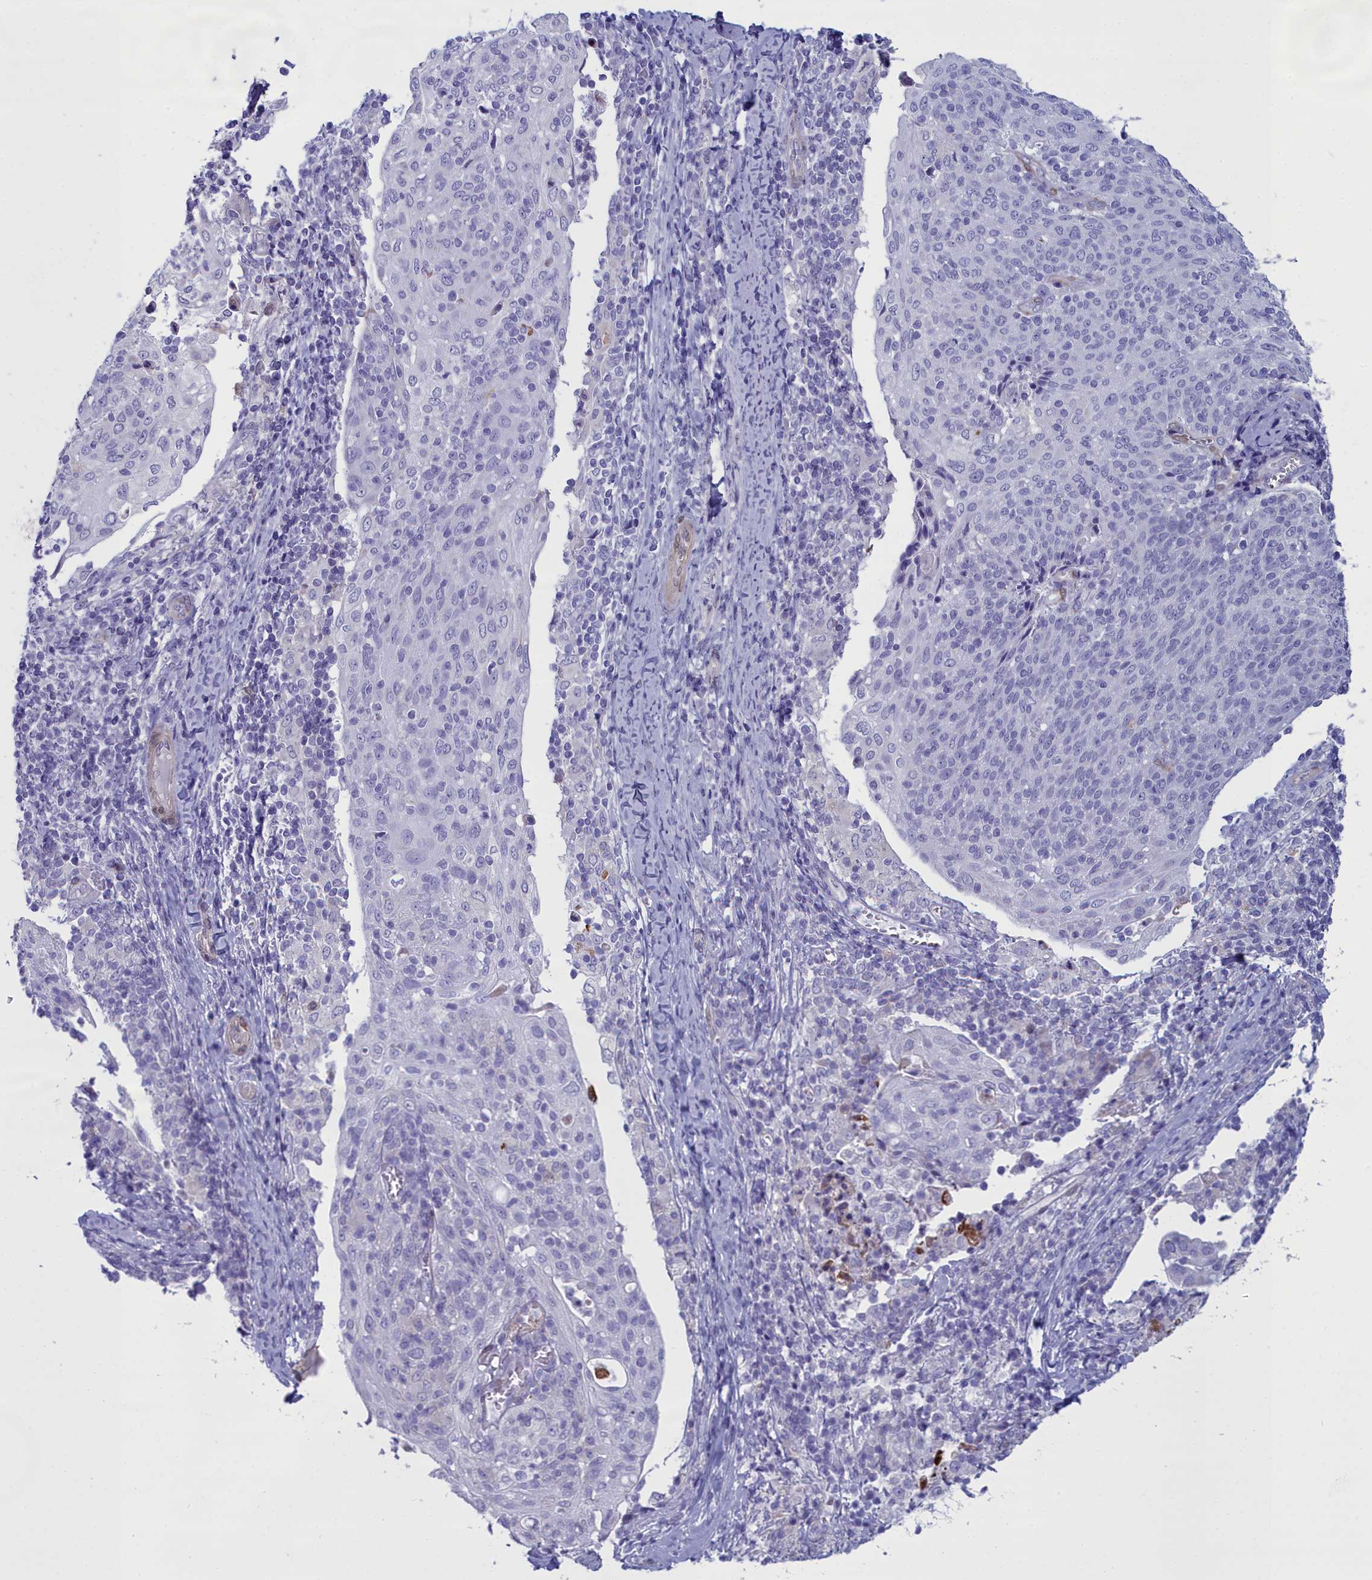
{"staining": {"intensity": "negative", "quantity": "none", "location": "none"}, "tissue": "cervical cancer", "cell_type": "Tumor cells", "image_type": "cancer", "snomed": [{"axis": "morphology", "description": "Squamous cell carcinoma, NOS"}, {"axis": "topography", "description": "Cervix"}], "caption": "A histopathology image of human cervical cancer is negative for staining in tumor cells.", "gene": "PPP1R14A", "patient": {"sex": "female", "age": 52}}